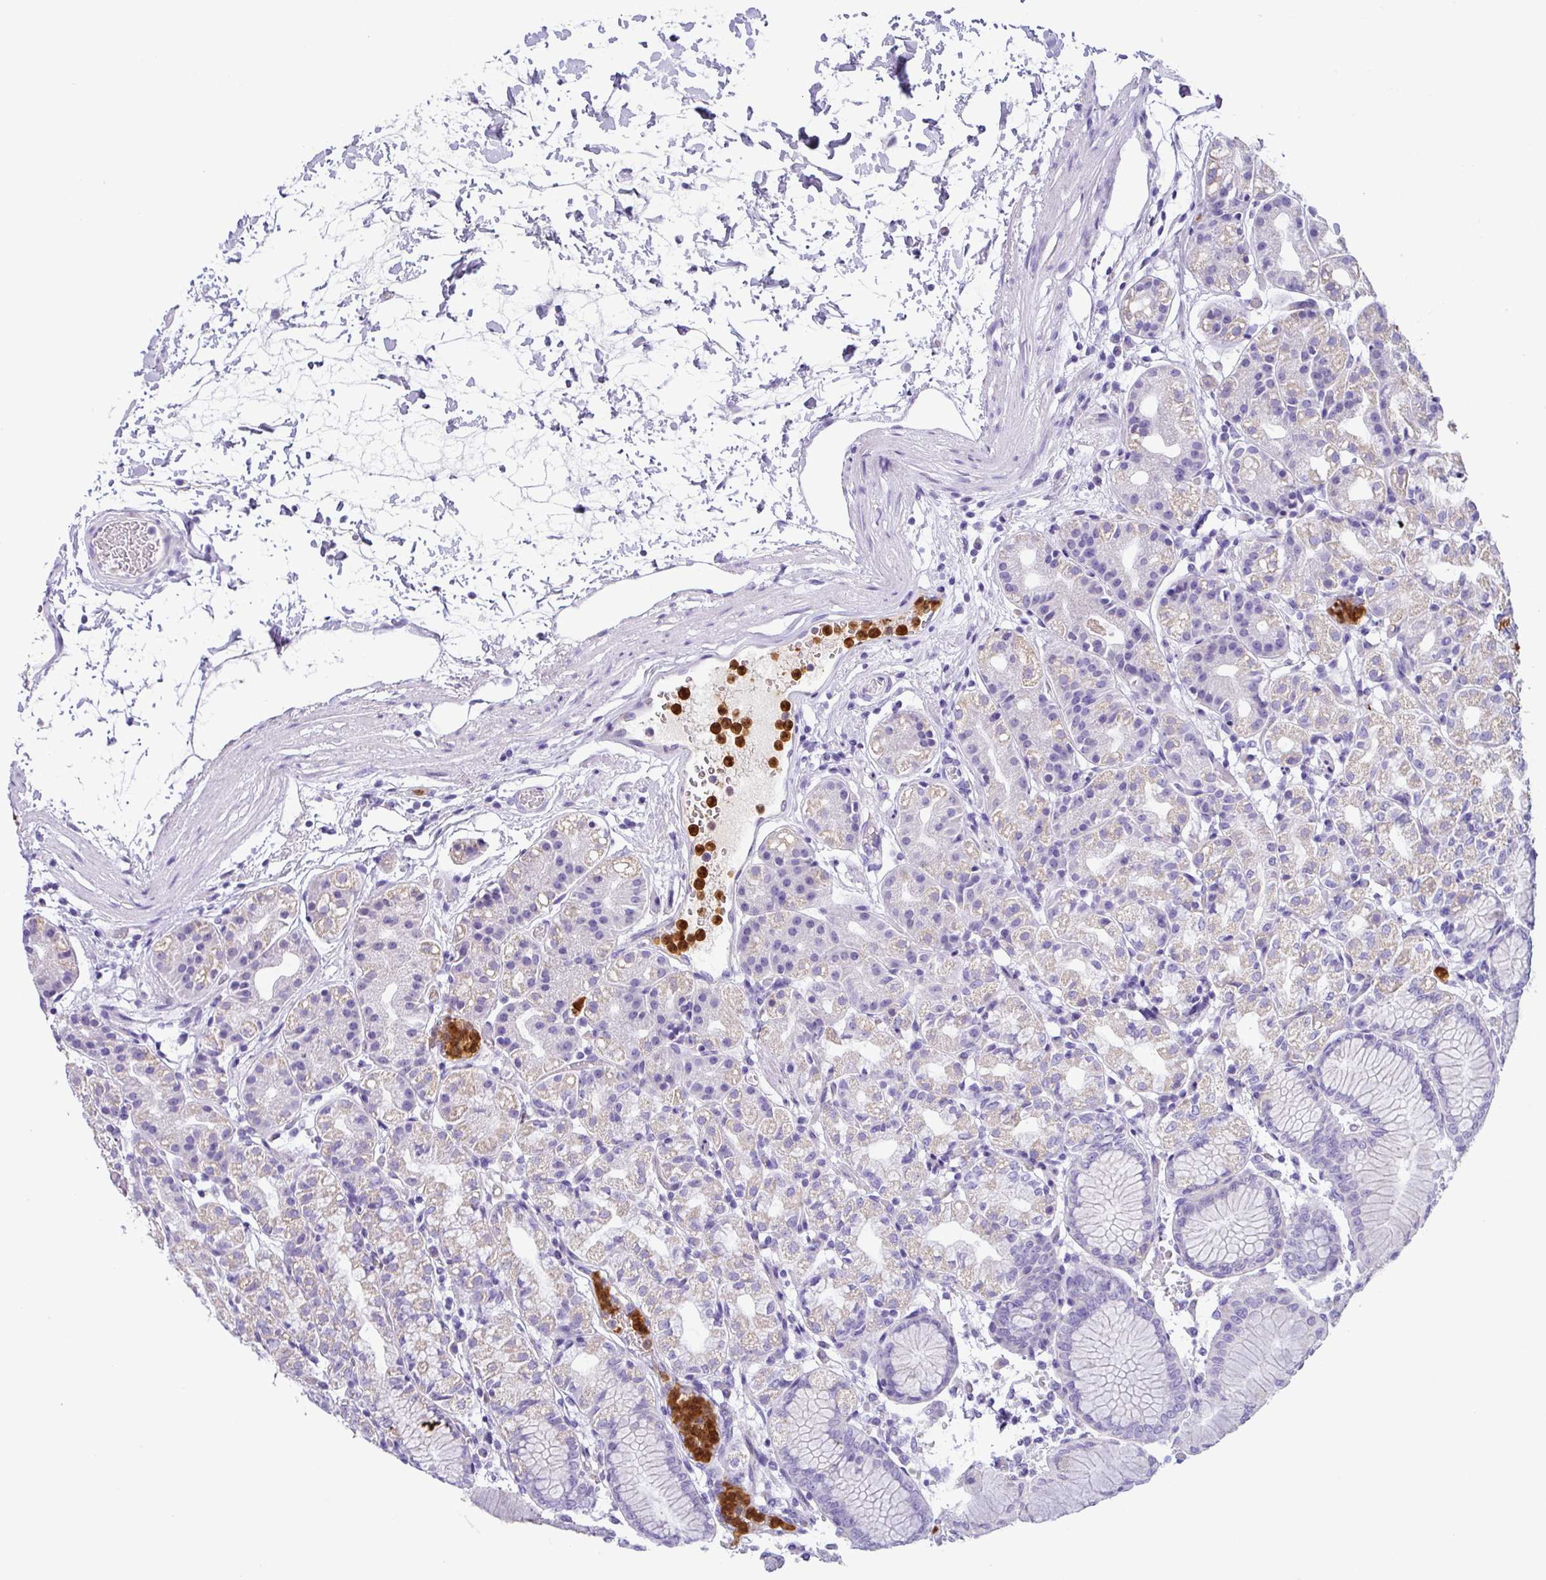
{"staining": {"intensity": "weak", "quantity": "25%-75%", "location": "cytoplasmic/membranous"}, "tissue": "stomach", "cell_type": "Glandular cells", "image_type": "normal", "snomed": [{"axis": "morphology", "description": "Normal tissue, NOS"}, {"axis": "topography", "description": "Stomach"}], "caption": "The immunohistochemical stain labels weak cytoplasmic/membranous staining in glandular cells of benign stomach. Ihc stains the protein of interest in brown and the nuclei are stained blue.", "gene": "SH2D3C", "patient": {"sex": "female", "age": 57}}